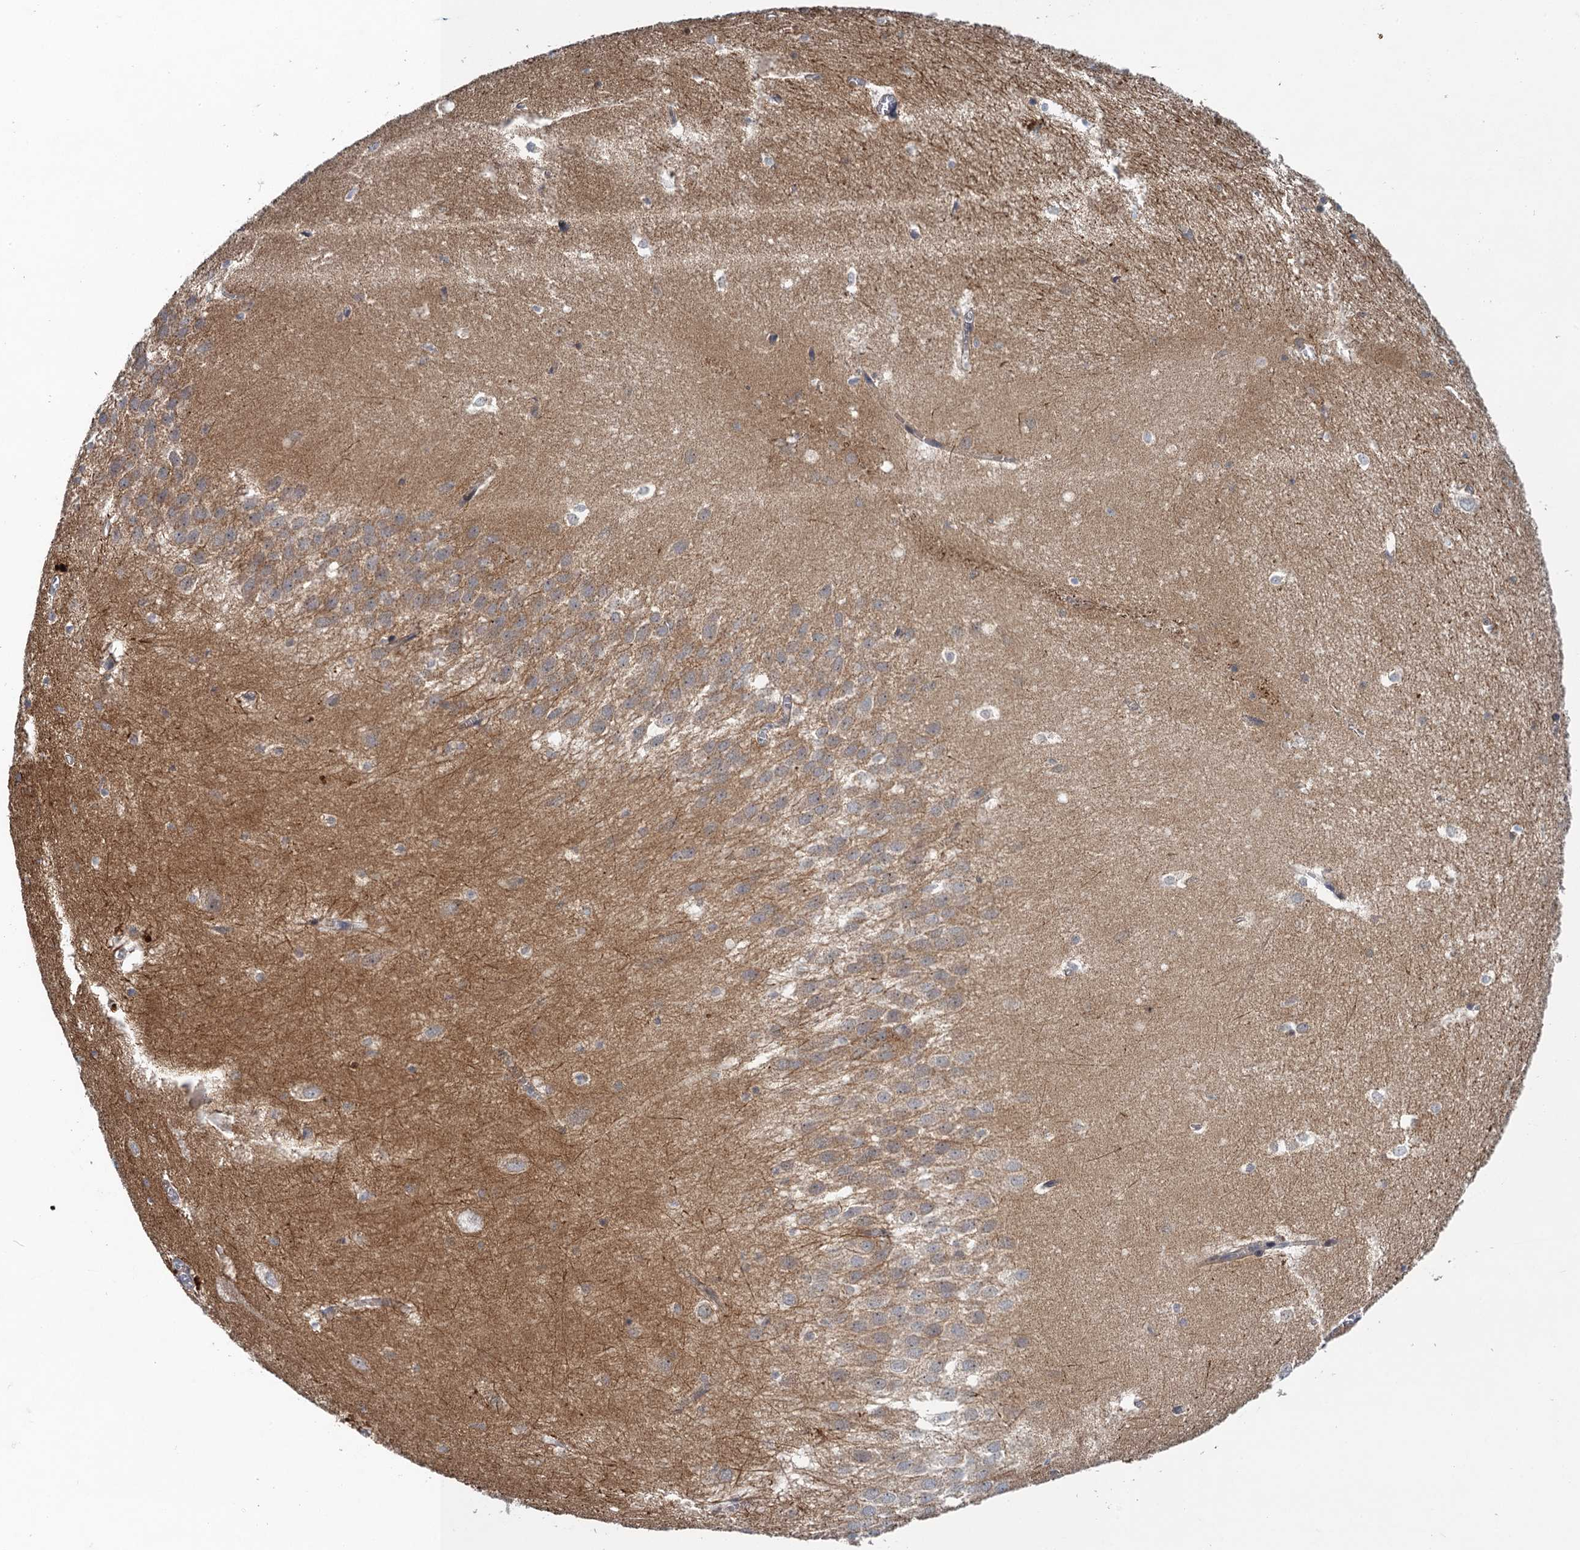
{"staining": {"intensity": "negative", "quantity": "none", "location": "none"}, "tissue": "hippocampus", "cell_type": "Glial cells", "image_type": "normal", "snomed": [{"axis": "morphology", "description": "Normal tissue, NOS"}, {"axis": "topography", "description": "Hippocampus"}], "caption": "Normal hippocampus was stained to show a protein in brown. There is no significant positivity in glial cells.", "gene": "MDM1", "patient": {"sex": "female", "age": 64}}